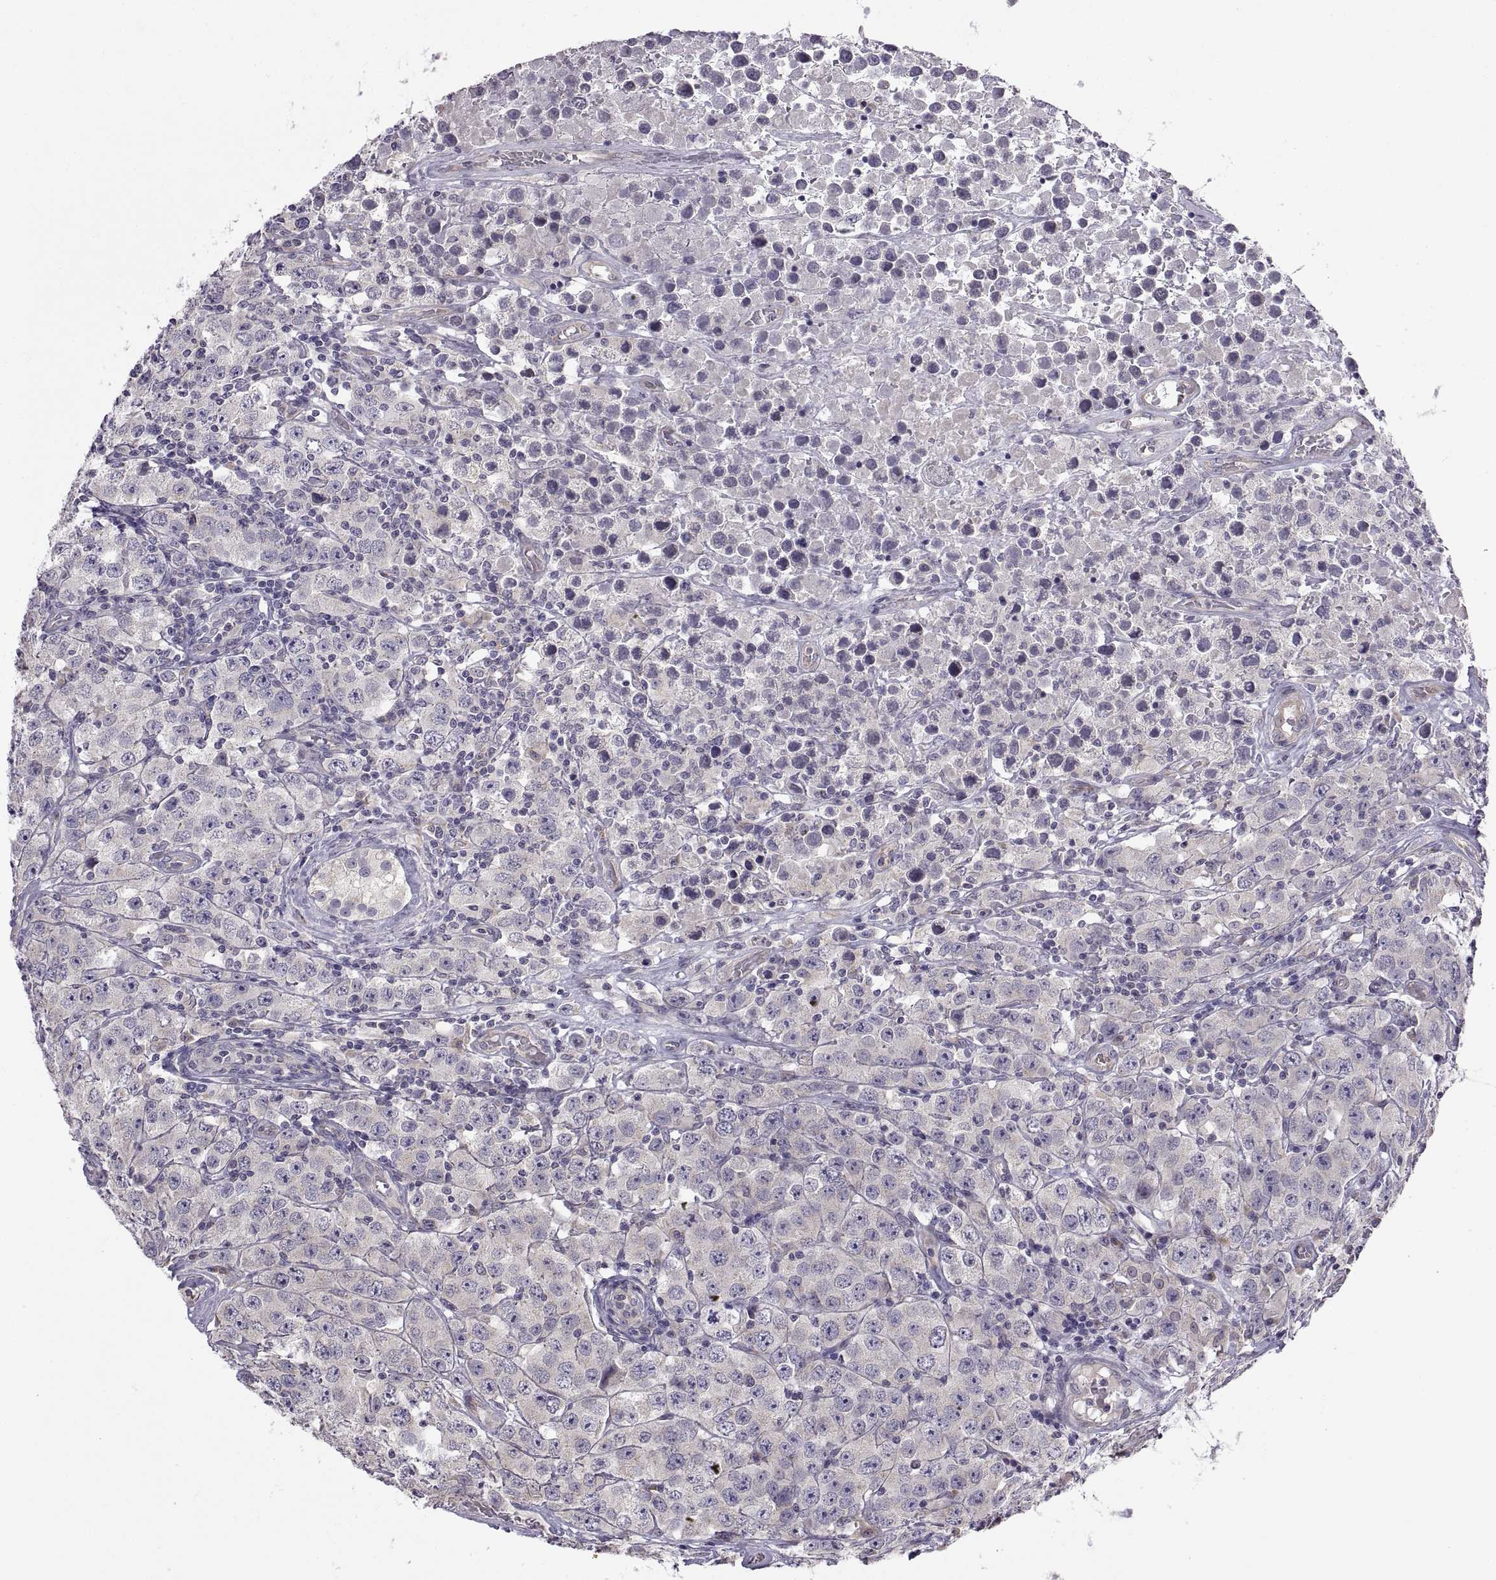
{"staining": {"intensity": "negative", "quantity": "none", "location": "none"}, "tissue": "testis cancer", "cell_type": "Tumor cells", "image_type": "cancer", "snomed": [{"axis": "morphology", "description": "Seminoma, NOS"}, {"axis": "topography", "description": "Testis"}], "caption": "Immunohistochemistry image of human seminoma (testis) stained for a protein (brown), which exhibits no positivity in tumor cells.", "gene": "ACSBG2", "patient": {"sex": "male", "age": 52}}